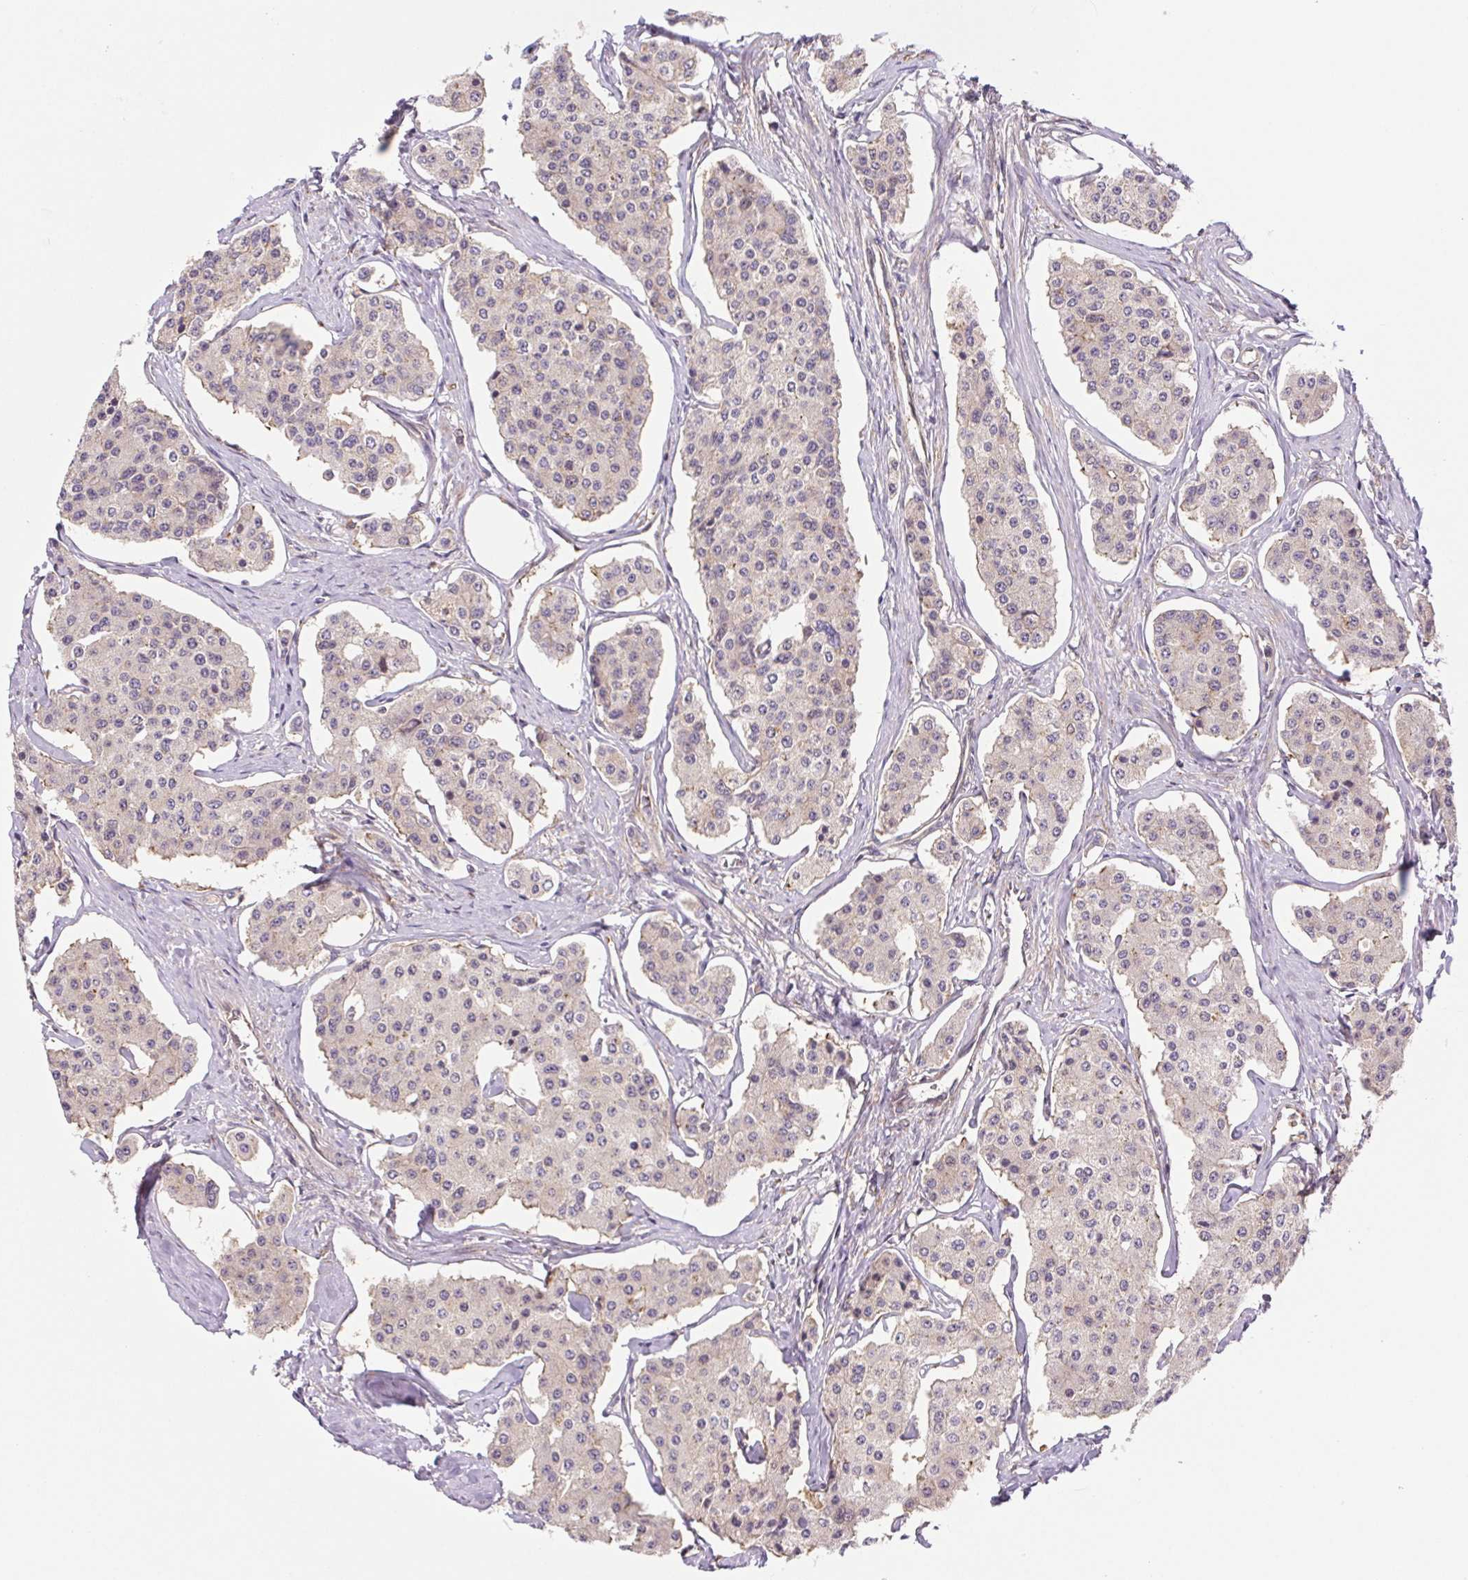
{"staining": {"intensity": "weak", "quantity": "<25%", "location": "cytoplasmic/membranous"}, "tissue": "carcinoid", "cell_type": "Tumor cells", "image_type": "cancer", "snomed": [{"axis": "morphology", "description": "Carcinoid, malignant, NOS"}, {"axis": "topography", "description": "Small intestine"}], "caption": "High power microscopy image of an immunohistochemistry micrograph of carcinoid (malignant), revealing no significant staining in tumor cells.", "gene": "LYPD5", "patient": {"sex": "female", "age": 65}}